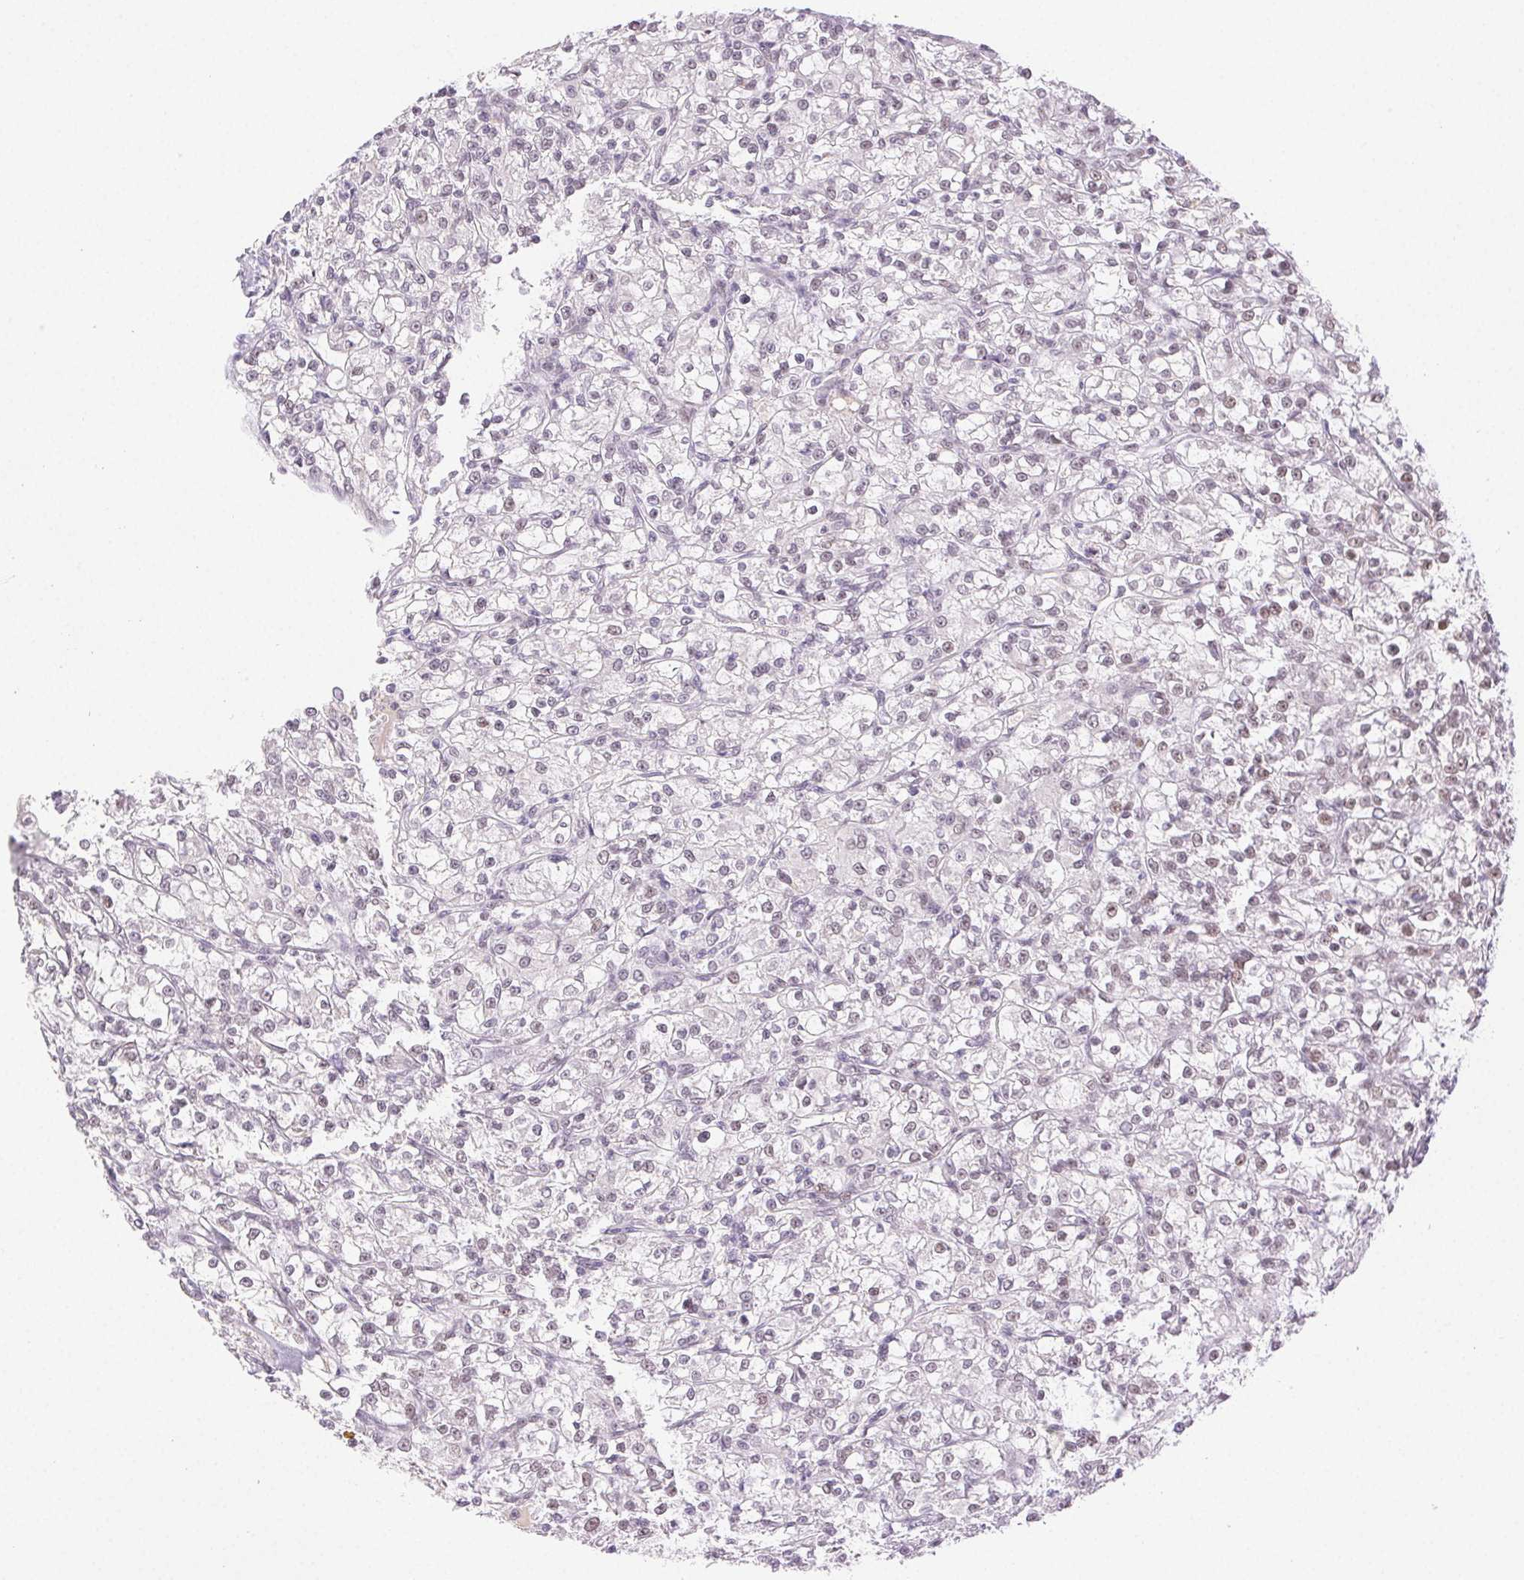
{"staining": {"intensity": "negative", "quantity": "none", "location": "none"}, "tissue": "renal cancer", "cell_type": "Tumor cells", "image_type": "cancer", "snomed": [{"axis": "morphology", "description": "Adenocarcinoma, NOS"}, {"axis": "topography", "description": "Kidney"}], "caption": "Renal adenocarcinoma stained for a protein using IHC demonstrates no staining tumor cells.", "gene": "H2AZ2", "patient": {"sex": "female", "age": 59}}